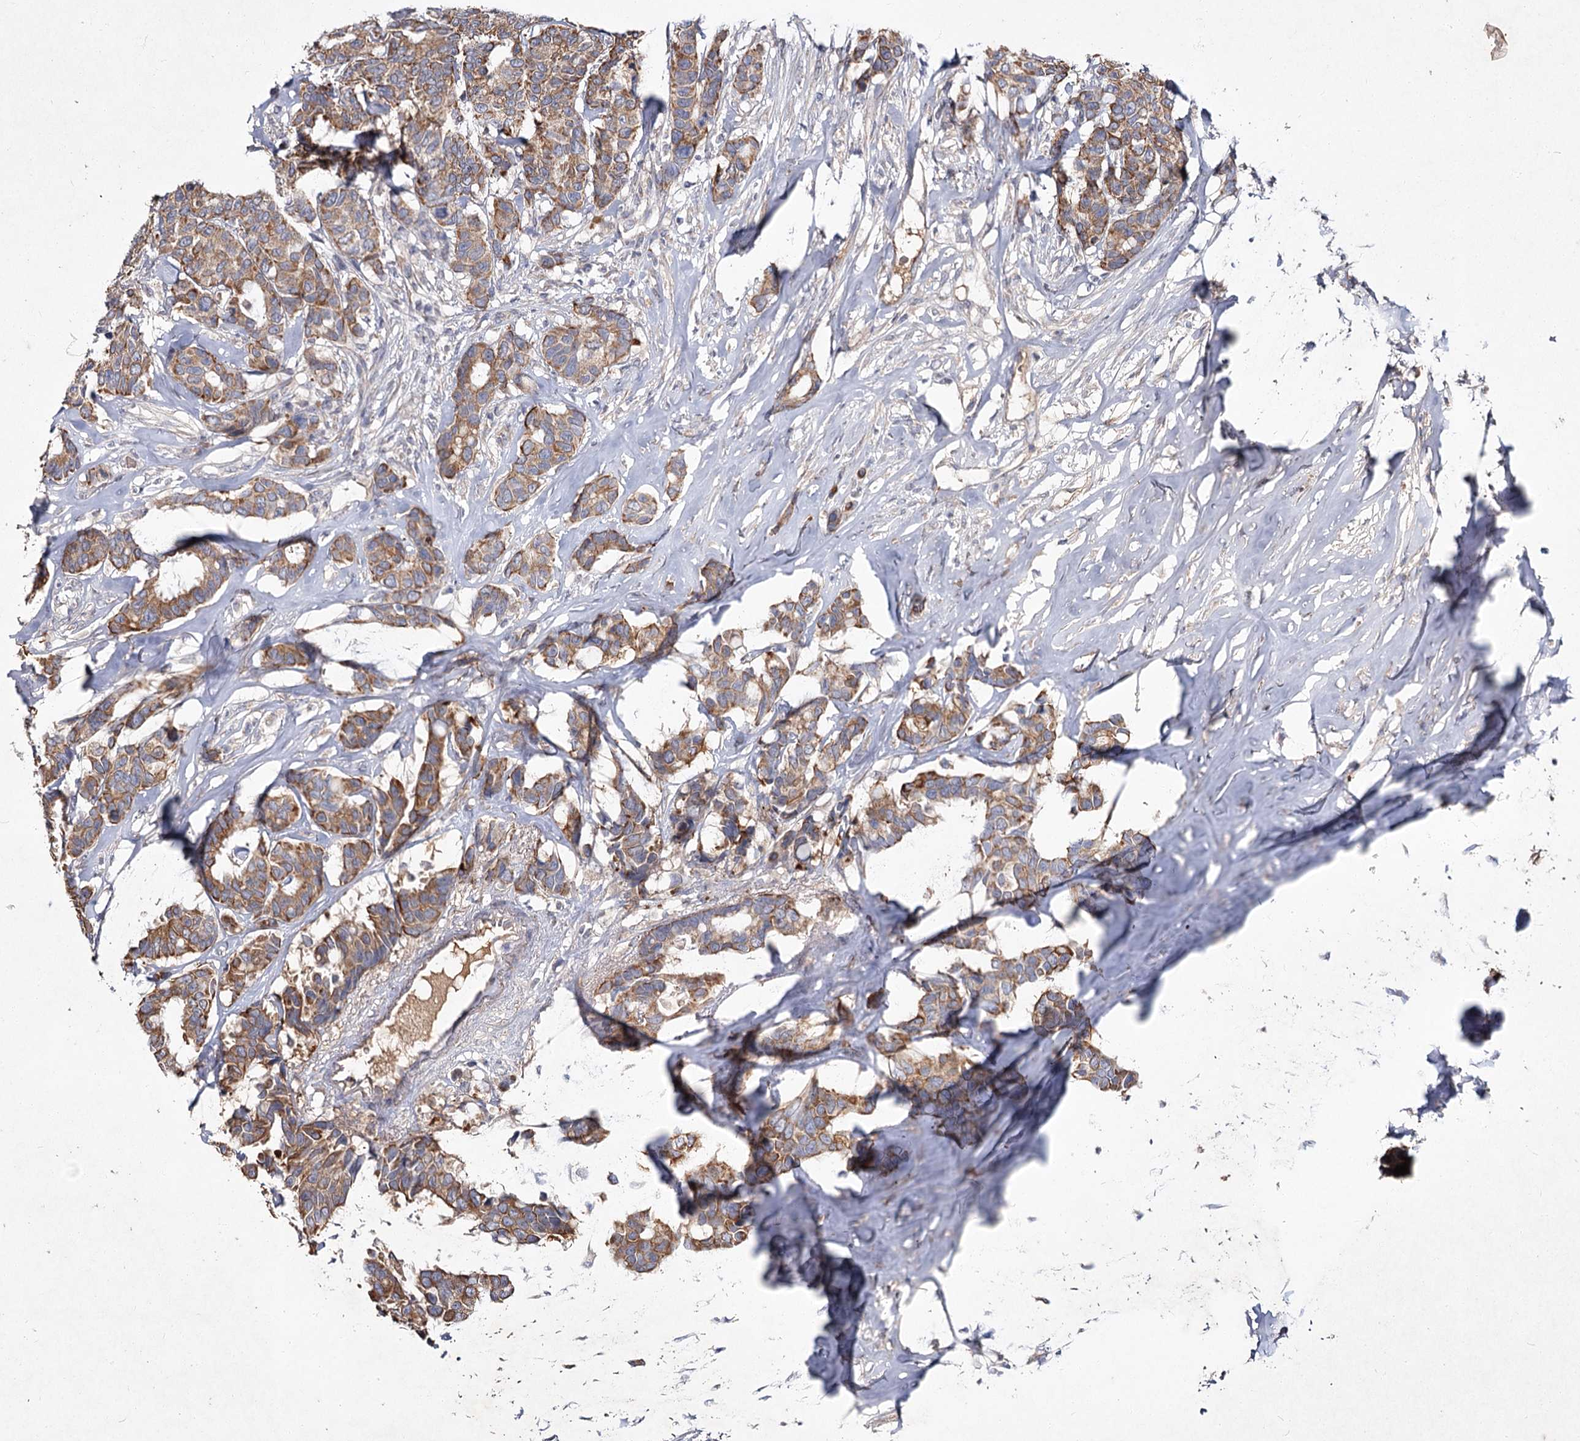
{"staining": {"intensity": "moderate", "quantity": ">75%", "location": "cytoplasmic/membranous"}, "tissue": "breast cancer", "cell_type": "Tumor cells", "image_type": "cancer", "snomed": [{"axis": "morphology", "description": "Duct carcinoma"}, {"axis": "topography", "description": "Breast"}], "caption": "A brown stain highlights moderate cytoplasmic/membranous staining of a protein in invasive ductal carcinoma (breast) tumor cells.", "gene": "MFN1", "patient": {"sex": "female", "age": 87}}